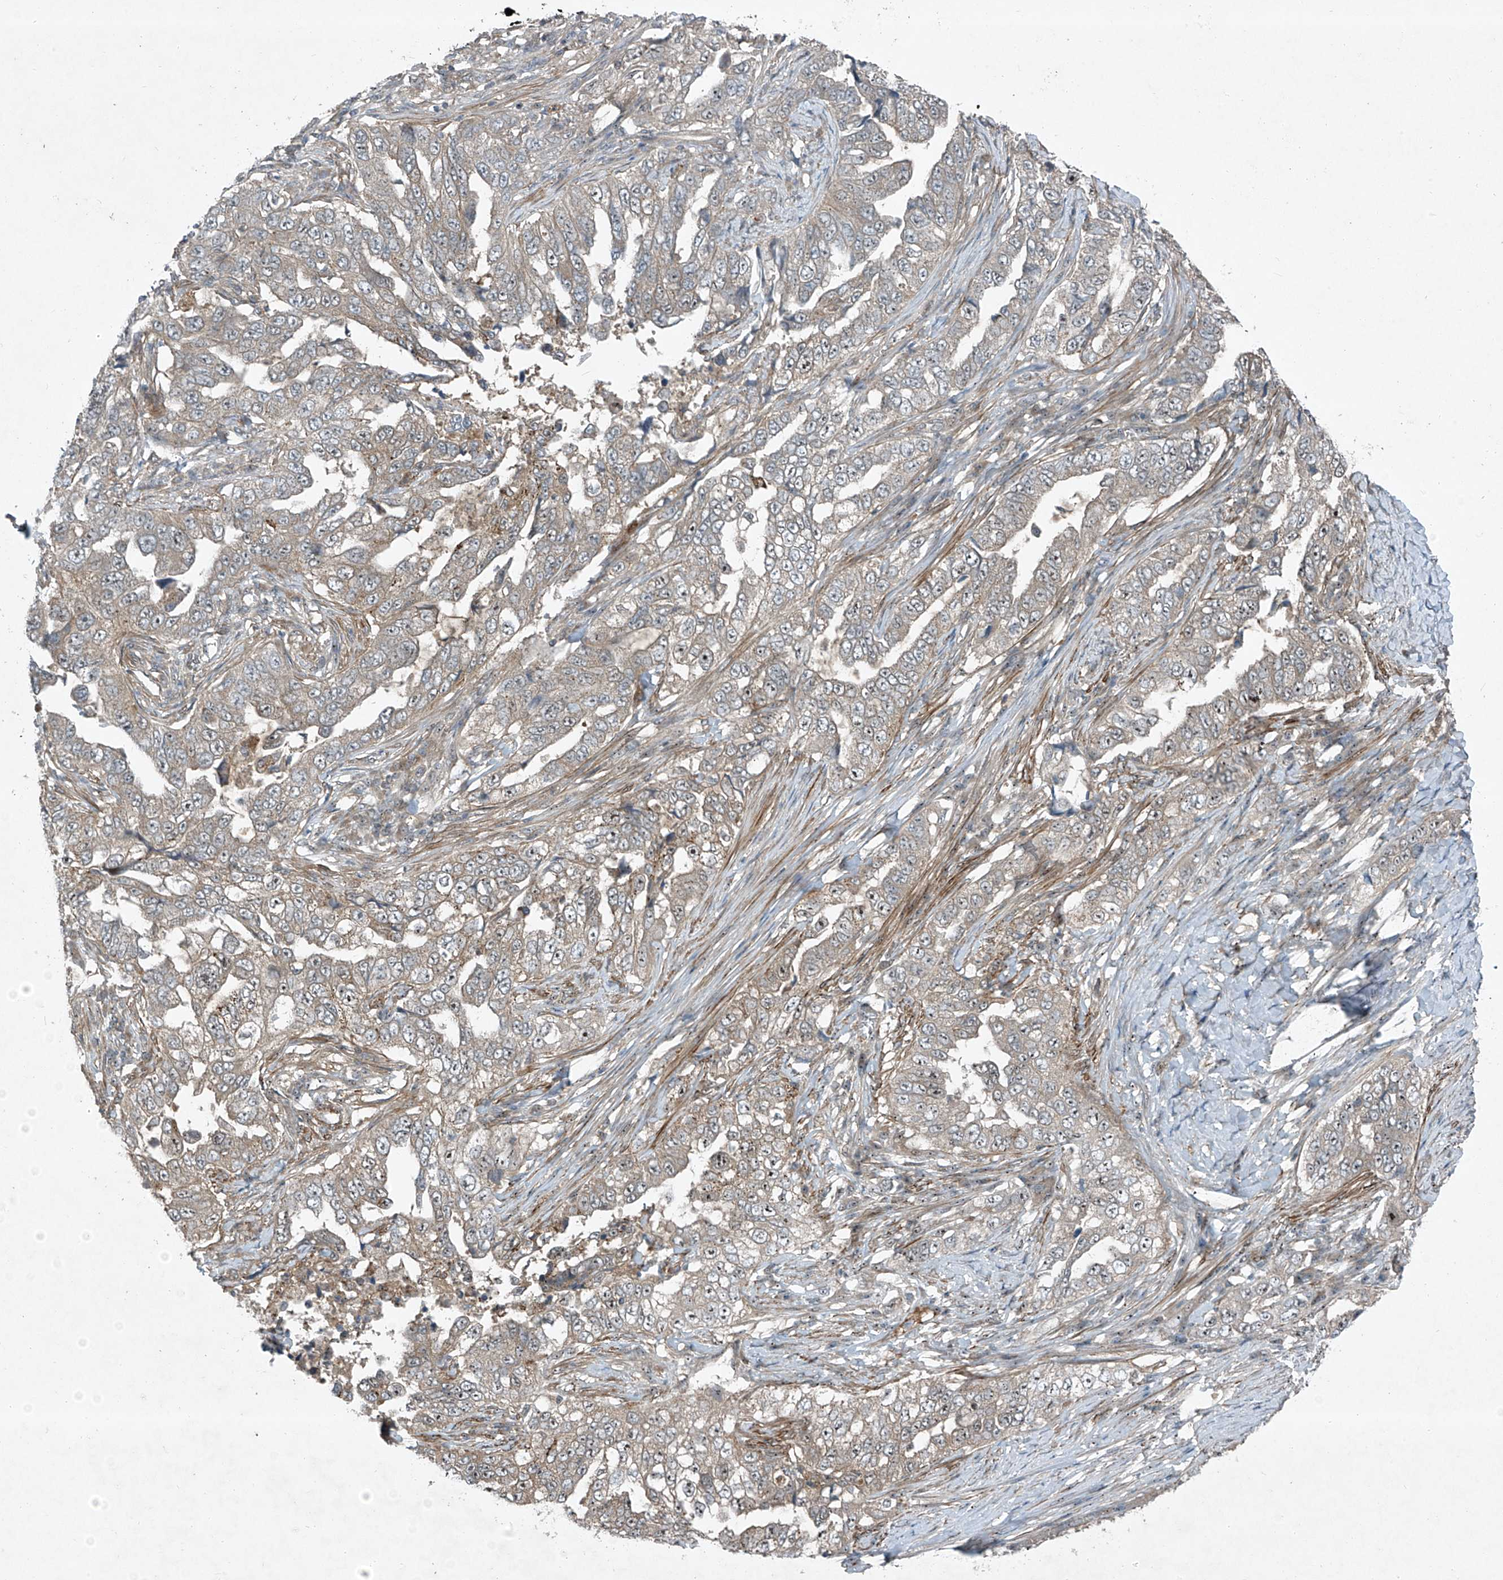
{"staining": {"intensity": "moderate", "quantity": "<25%", "location": "cytoplasmic/membranous"}, "tissue": "lung cancer", "cell_type": "Tumor cells", "image_type": "cancer", "snomed": [{"axis": "morphology", "description": "Adenocarcinoma, NOS"}, {"axis": "topography", "description": "Lung"}], "caption": "Moderate cytoplasmic/membranous positivity for a protein is present in approximately <25% of tumor cells of lung cancer using immunohistochemistry (IHC).", "gene": "PPCS", "patient": {"sex": "female", "age": 51}}